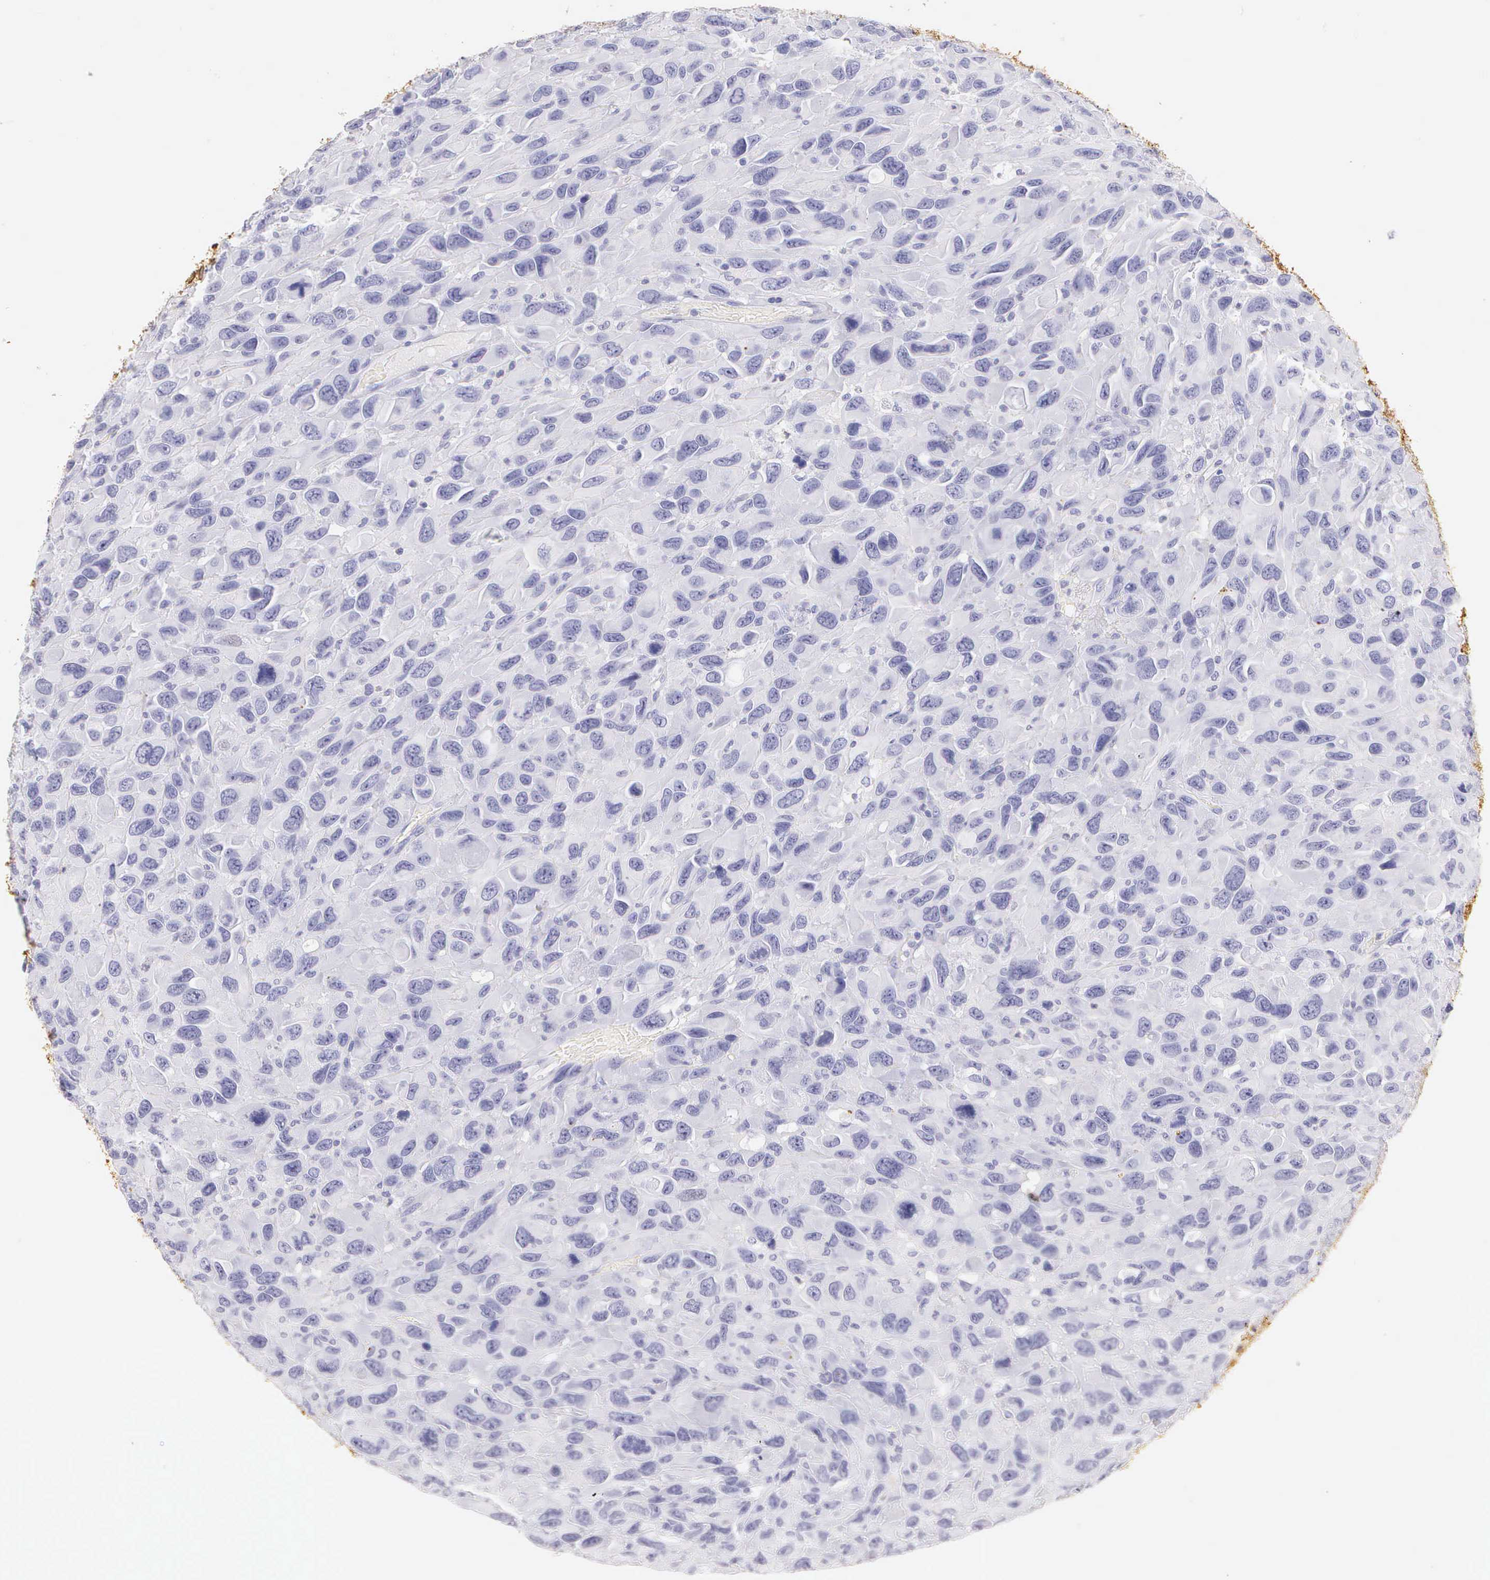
{"staining": {"intensity": "negative", "quantity": "none", "location": "none"}, "tissue": "renal cancer", "cell_type": "Tumor cells", "image_type": "cancer", "snomed": [{"axis": "morphology", "description": "Adenocarcinoma, NOS"}, {"axis": "topography", "description": "Kidney"}], "caption": "Tumor cells are negative for brown protein staining in adenocarcinoma (renal). Brightfield microscopy of immunohistochemistry stained with DAB (3,3'-diaminobenzidine) (brown) and hematoxylin (blue), captured at high magnification.", "gene": "KRT17", "patient": {"sex": "male", "age": 79}}